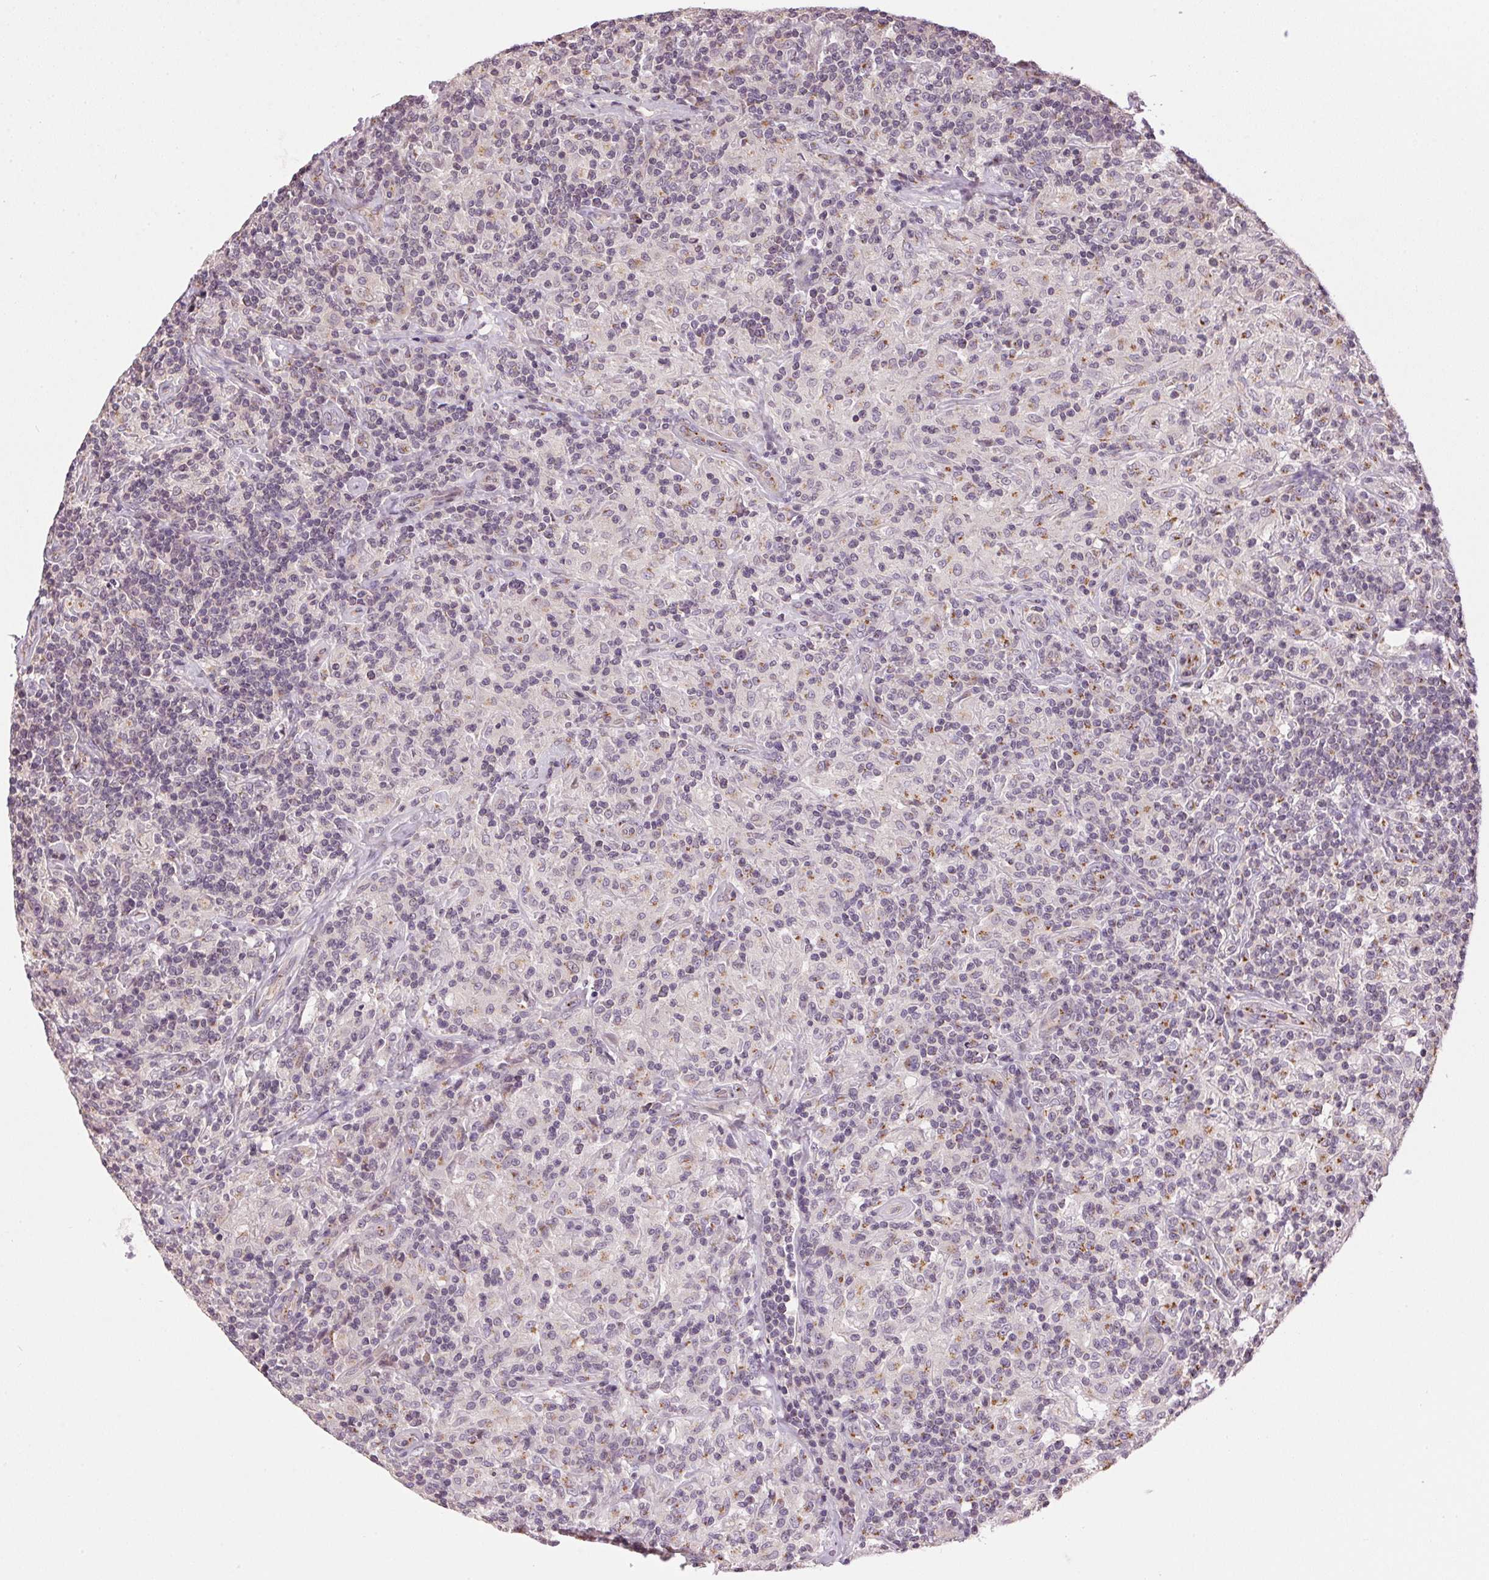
{"staining": {"intensity": "moderate", "quantity": "<25%", "location": "cytoplasmic/membranous"}, "tissue": "lymphoma", "cell_type": "Tumor cells", "image_type": "cancer", "snomed": [{"axis": "morphology", "description": "Hodgkin's disease, NOS"}, {"axis": "topography", "description": "Lymph node"}], "caption": "A photomicrograph of human Hodgkin's disease stained for a protein exhibits moderate cytoplasmic/membranous brown staining in tumor cells.", "gene": "GOLPH3", "patient": {"sex": "male", "age": 70}}